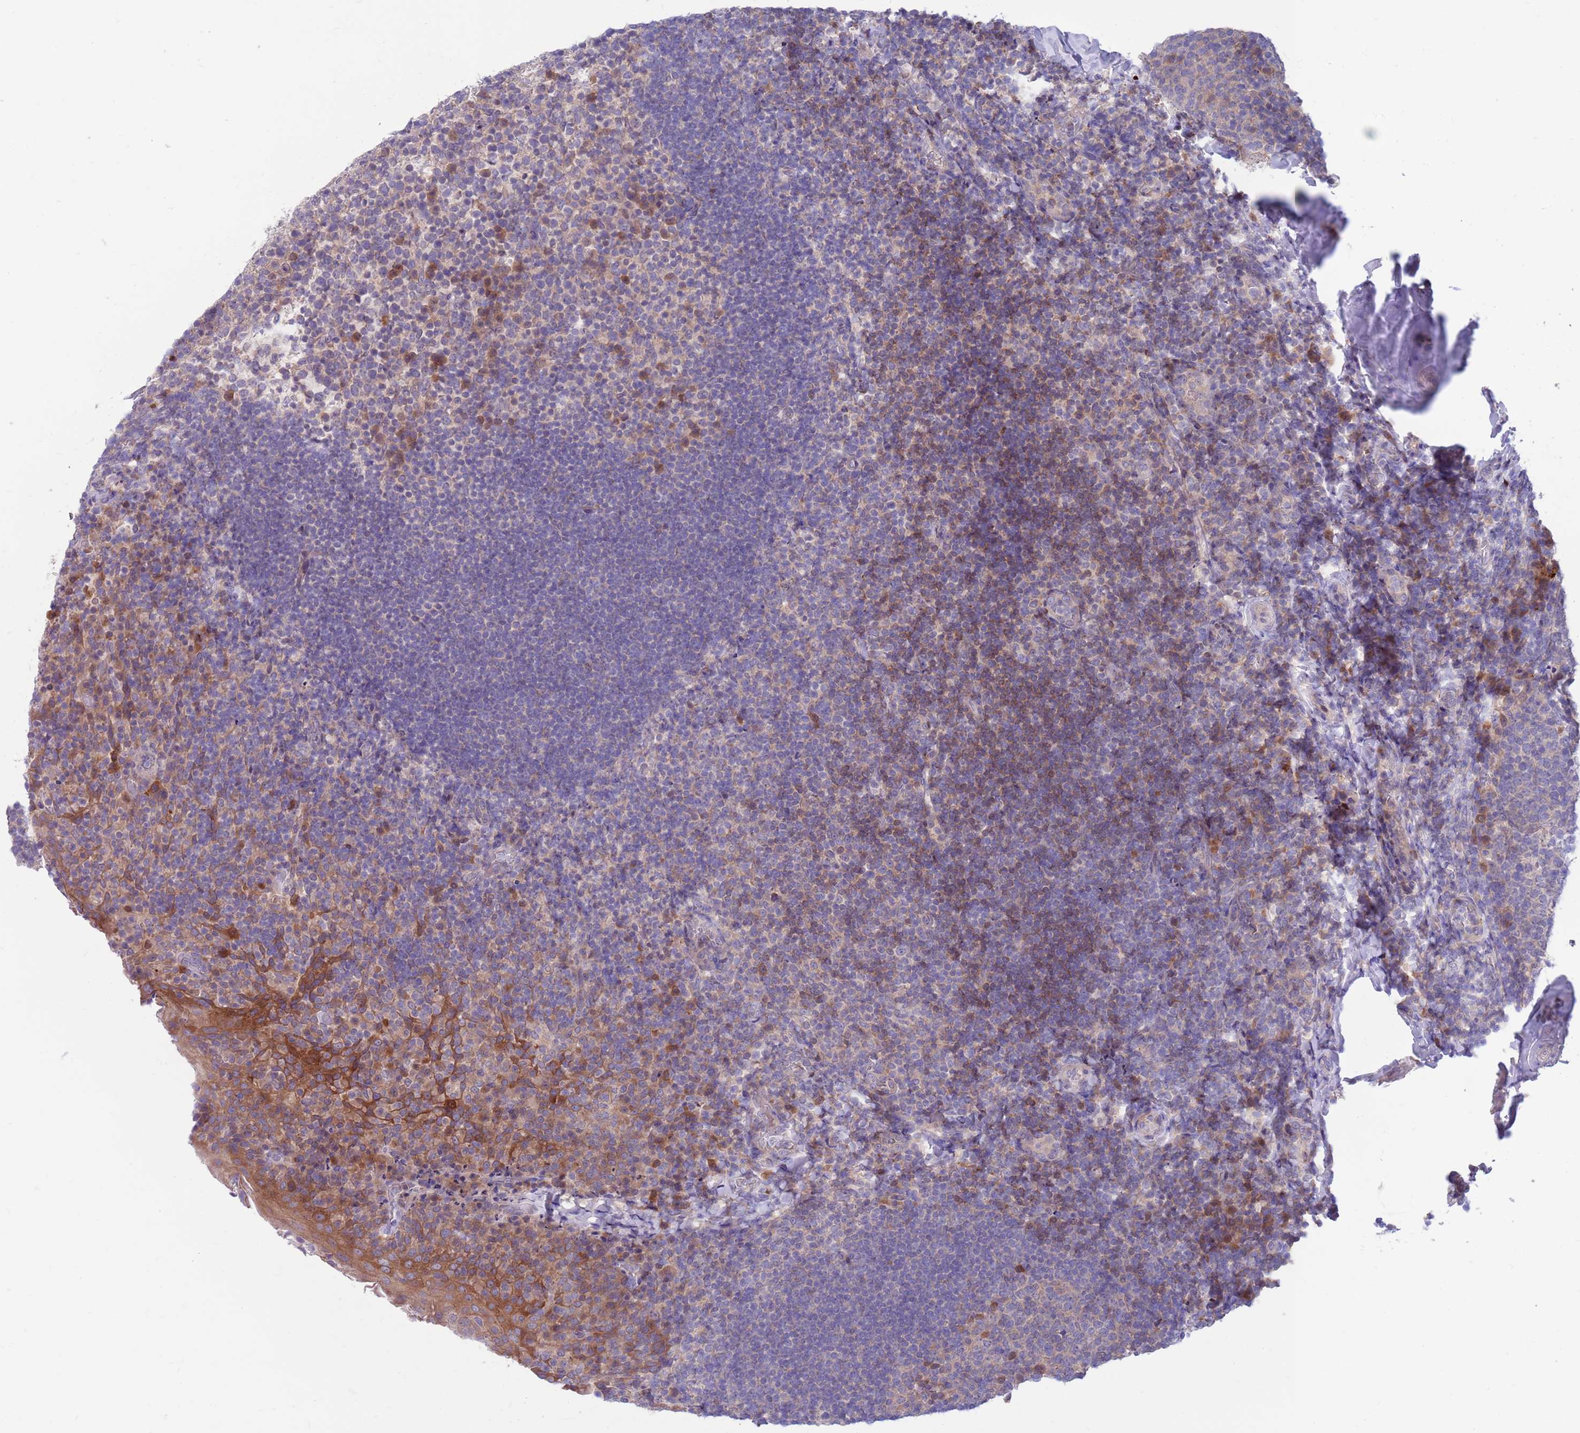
{"staining": {"intensity": "moderate", "quantity": "<25%", "location": "cytoplasmic/membranous"}, "tissue": "tonsil", "cell_type": "Germinal center cells", "image_type": "normal", "snomed": [{"axis": "morphology", "description": "Normal tissue, NOS"}, {"axis": "topography", "description": "Tonsil"}], "caption": "IHC photomicrograph of unremarkable tonsil: tonsil stained using IHC reveals low levels of moderate protein expression localized specifically in the cytoplasmic/membranous of germinal center cells, appearing as a cytoplasmic/membranous brown color.", "gene": "KLHL29", "patient": {"sex": "female", "age": 10}}